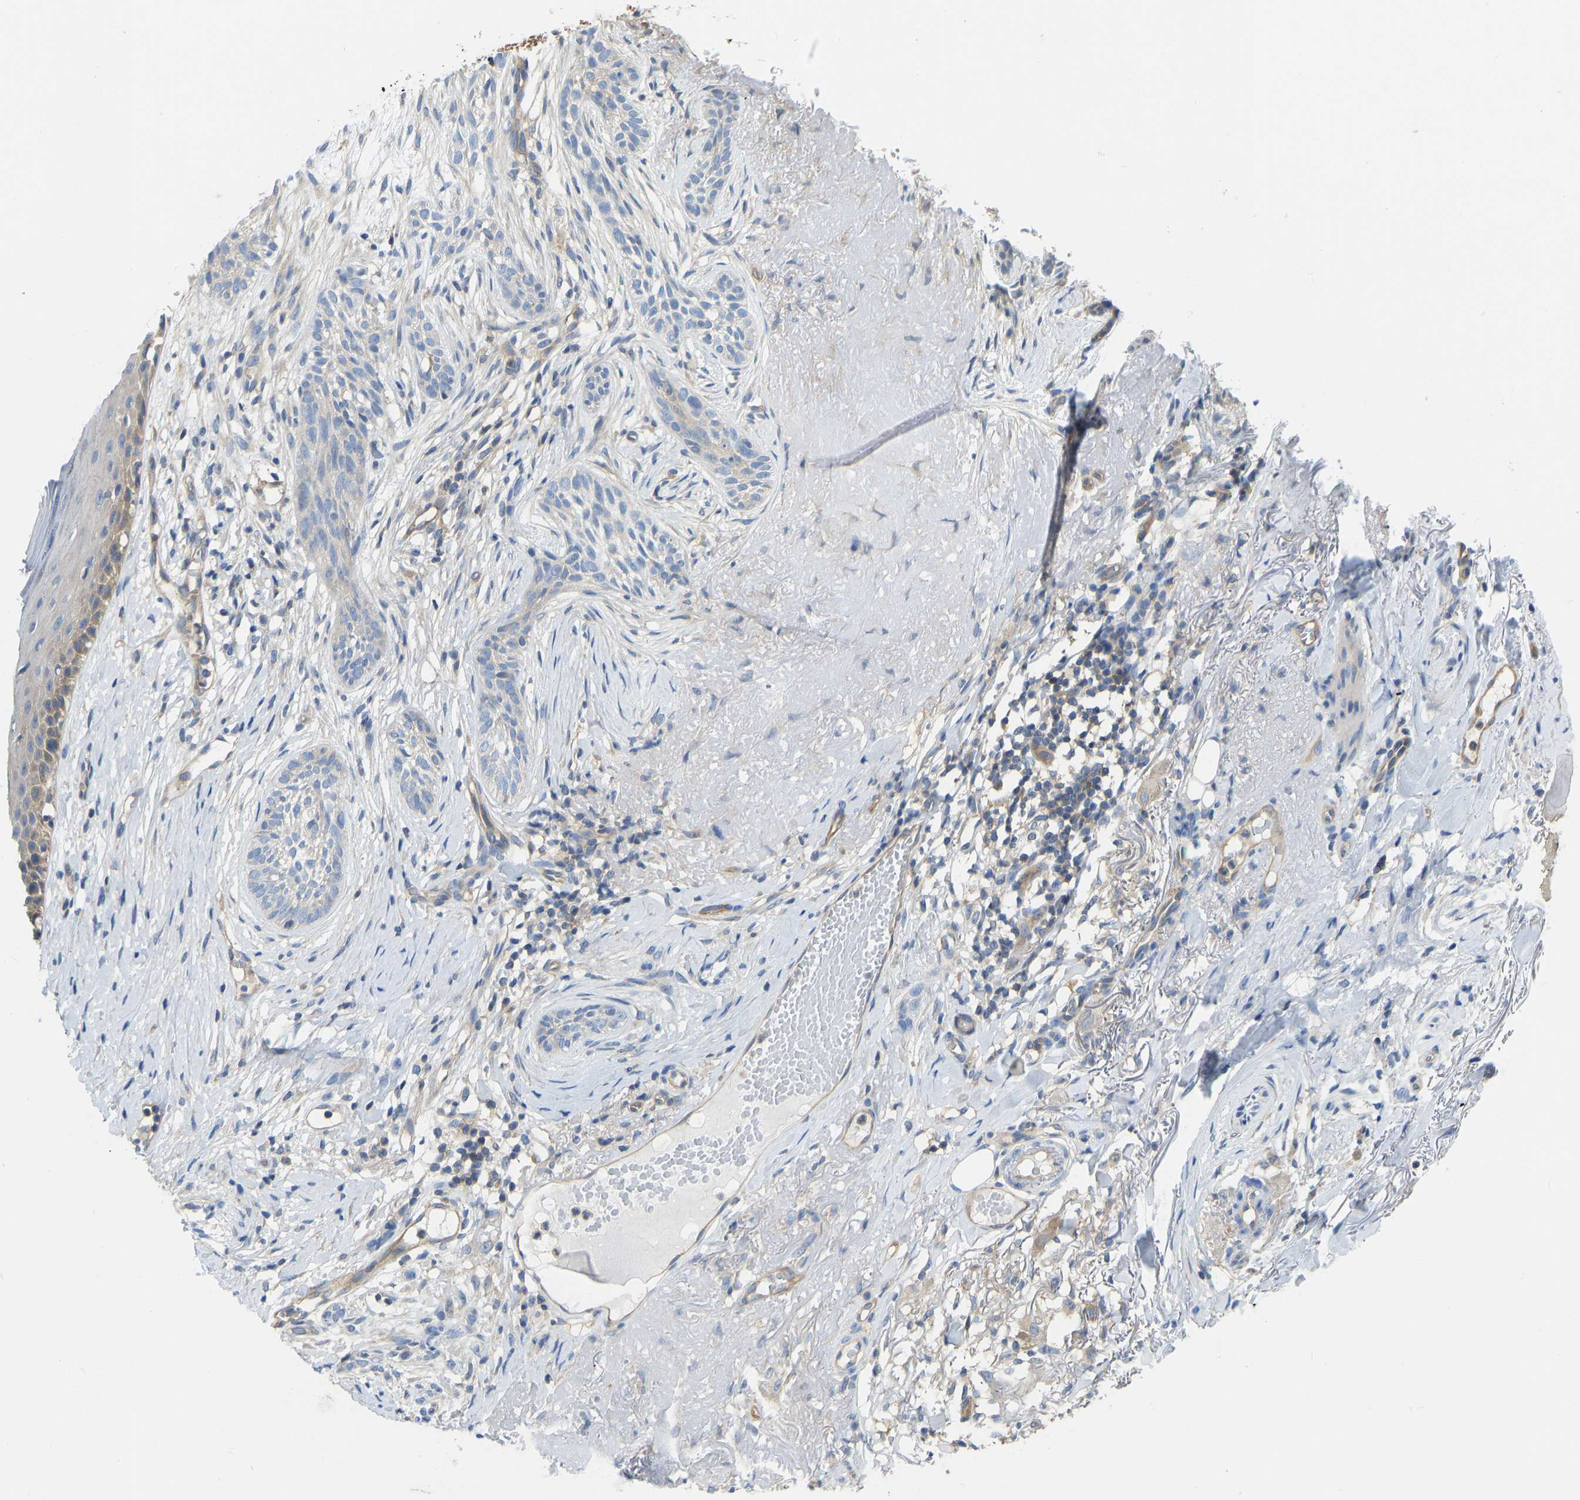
{"staining": {"intensity": "negative", "quantity": "none", "location": "none"}, "tissue": "skin cancer", "cell_type": "Tumor cells", "image_type": "cancer", "snomed": [{"axis": "morphology", "description": "Basal cell carcinoma"}, {"axis": "topography", "description": "Skin"}], "caption": "Basal cell carcinoma (skin) stained for a protein using immunohistochemistry shows no staining tumor cells.", "gene": "PPP3CA", "patient": {"sex": "female", "age": 88}}